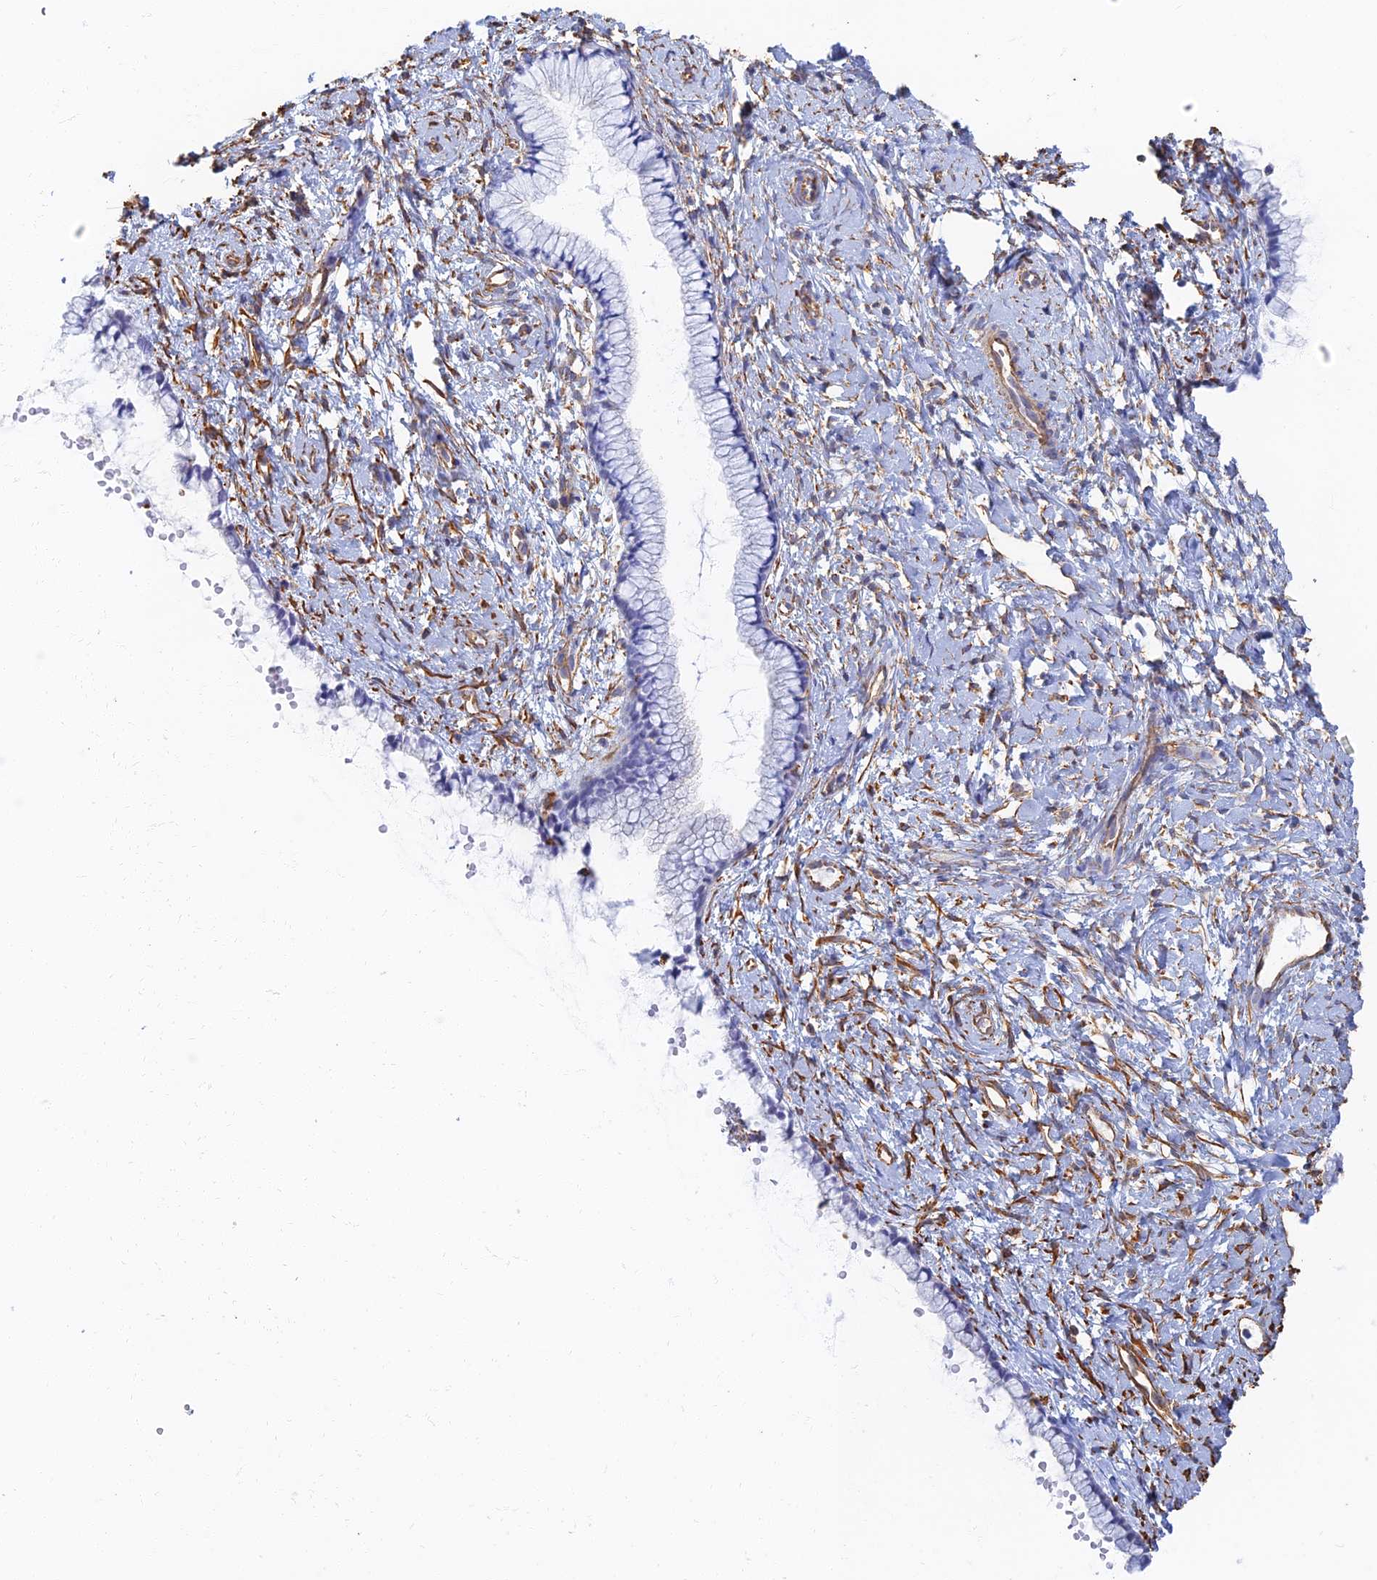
{"staining": {"intensity": "negative", "quantity": "none", "location": "none"}, "tissue": "cervix", "cell_type": "Glandular cells", "image_type": "normal", "snomed": [{"axis": "morphology", "description": "Normal tissue, NOS"}, {"axis": "topography", "description": "Cervix"}], "caption": "Micrograph shows no significant protein expression in glandular cells of unremarkable cervix.", "gene": "RMC1", "patient": {"sex": "female", "age": 57}}